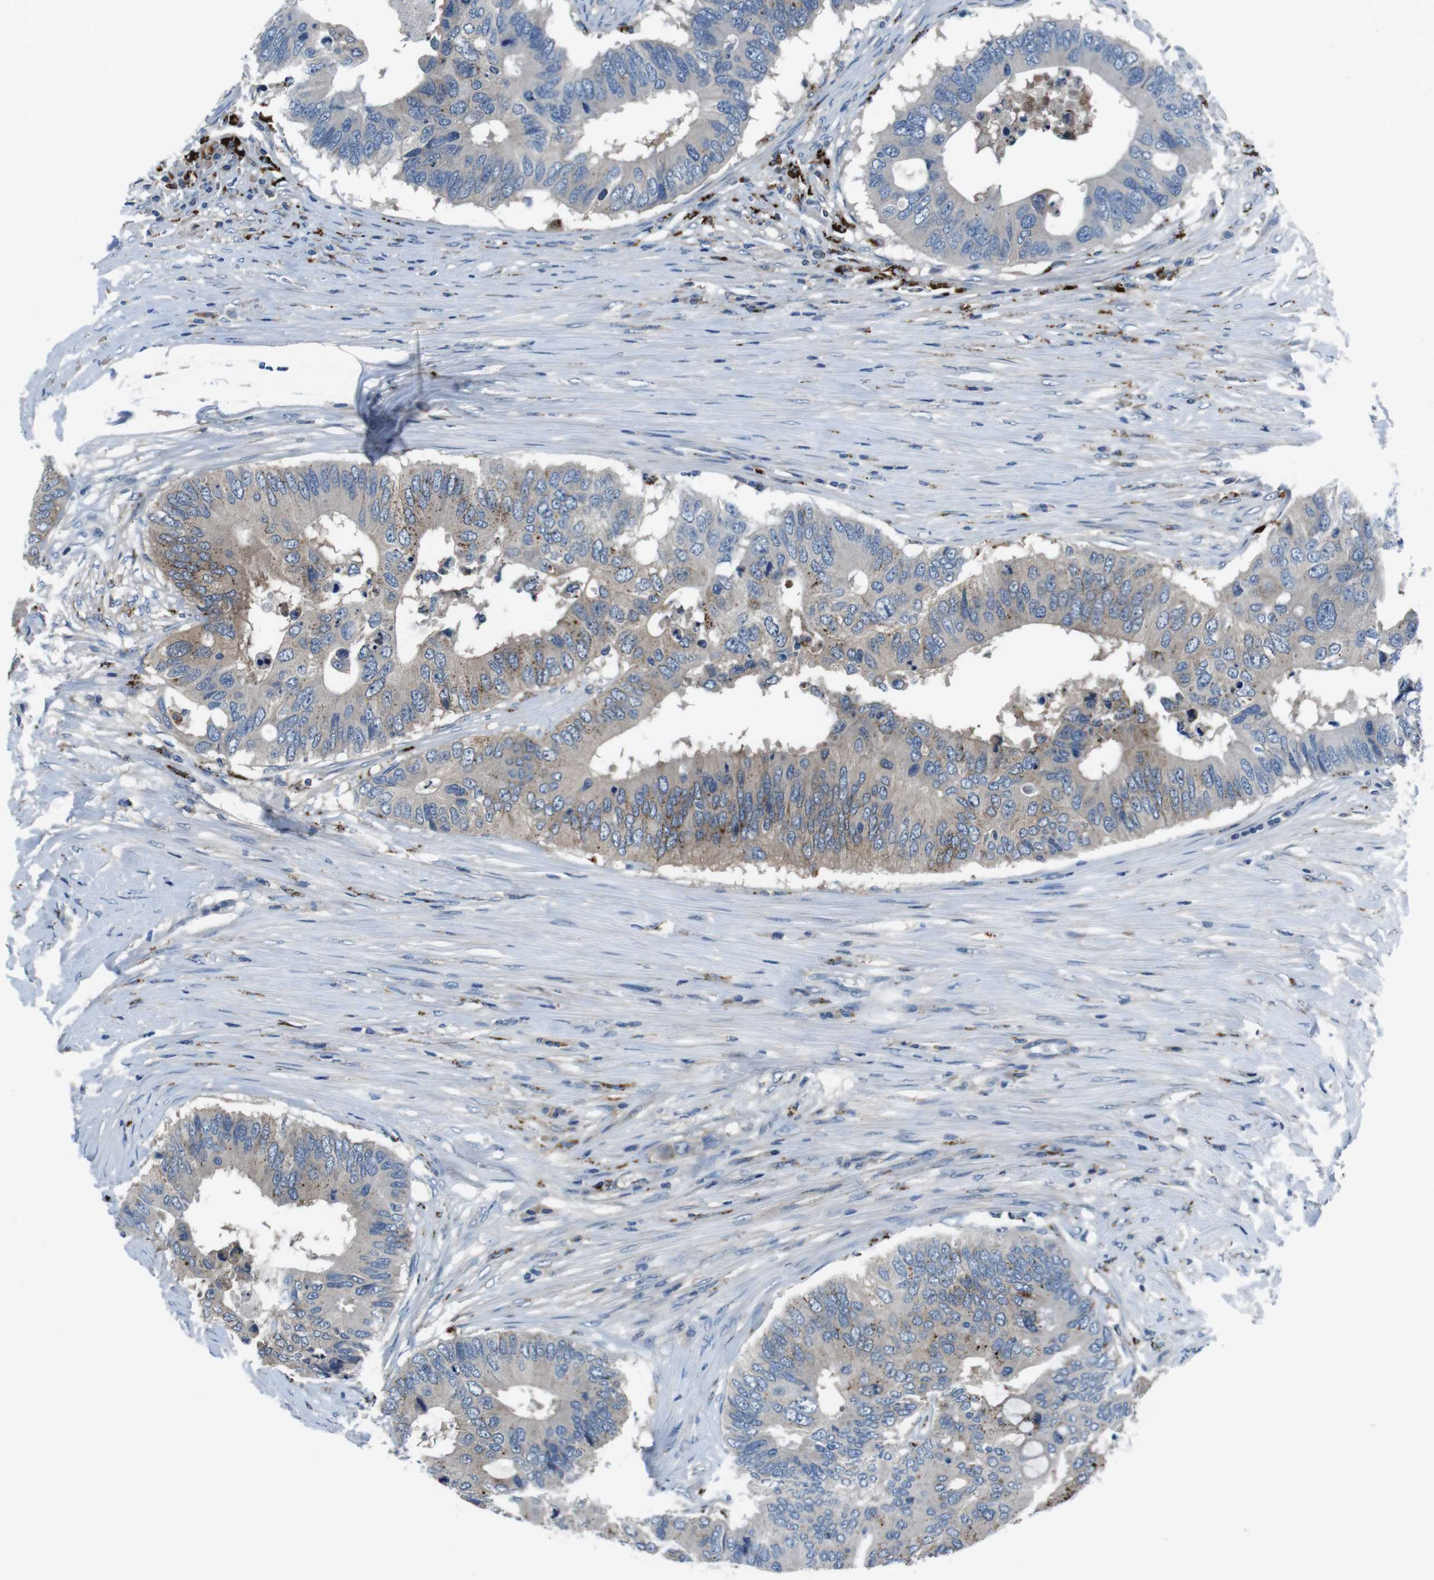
{"staining": {"intensity": "moderate", "quantity": "<25%", "location": "cytoplasmic/membranous"}, "tissue": "colorectal cancer", "cell_type": "Tumor cells", "image_type": "cancer", "snomed": [{"axis": "morphology", "description": "Adenocarcinoma, NOS"}, {"axis": "topography", "description": "Colon"}], "caption": "Immunohistochemical staining of human colorectal cancer (adenocarcinoma) reveals moderate cytoplasmic/membranous protein staining in approximately <25% of tumor cells.", "gene": "TULP3", "patient": {"sex": "male", "age": 71}}